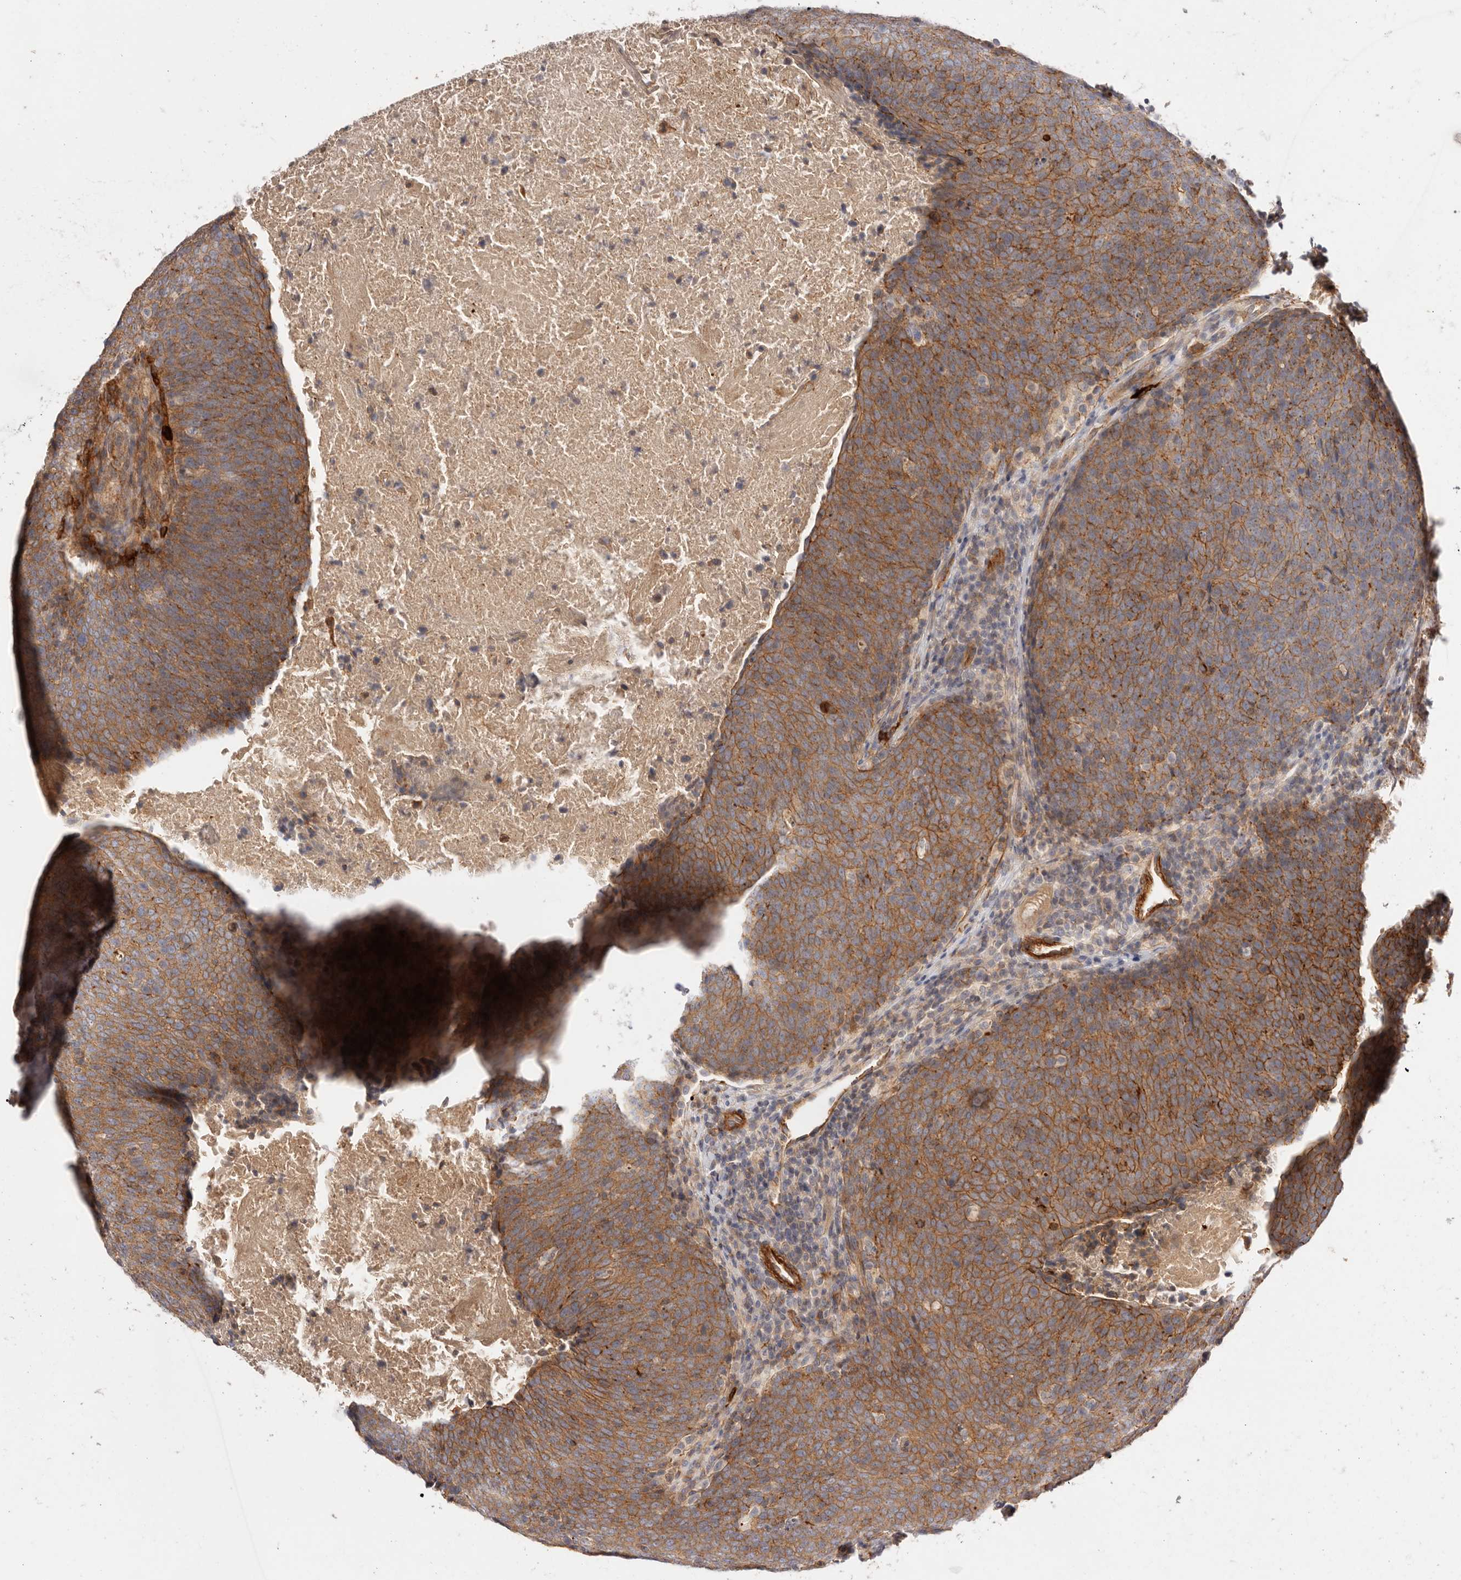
{"staining": {"intensity": "moderate", "quantity": ">75%", "location": "cytoplasmic/membranous"}, "tissue": "head and neck cancer", "cell_type": "Tumor cells", "image_type": "cancer", "snomed": [{"axis": "morphology", "description": "Squamous cell carcinoma, NOS"}, {"axis": "morphology", "description": "Squamous cell carcinoma, metastatic, NOS"}, {"axis": "topography", "description": "Lymph node"}, {"axis": "topography", "description": "Head-Neck"}], "caption": "A histopathology image of squamous cell carcinoma (head and neck) stained for a protein reveals moderate cytoplasmic/membranous brown staining in tumor cells.", "gene": "SLC35B2", "patient": {"sex": "male", "age": 62}}